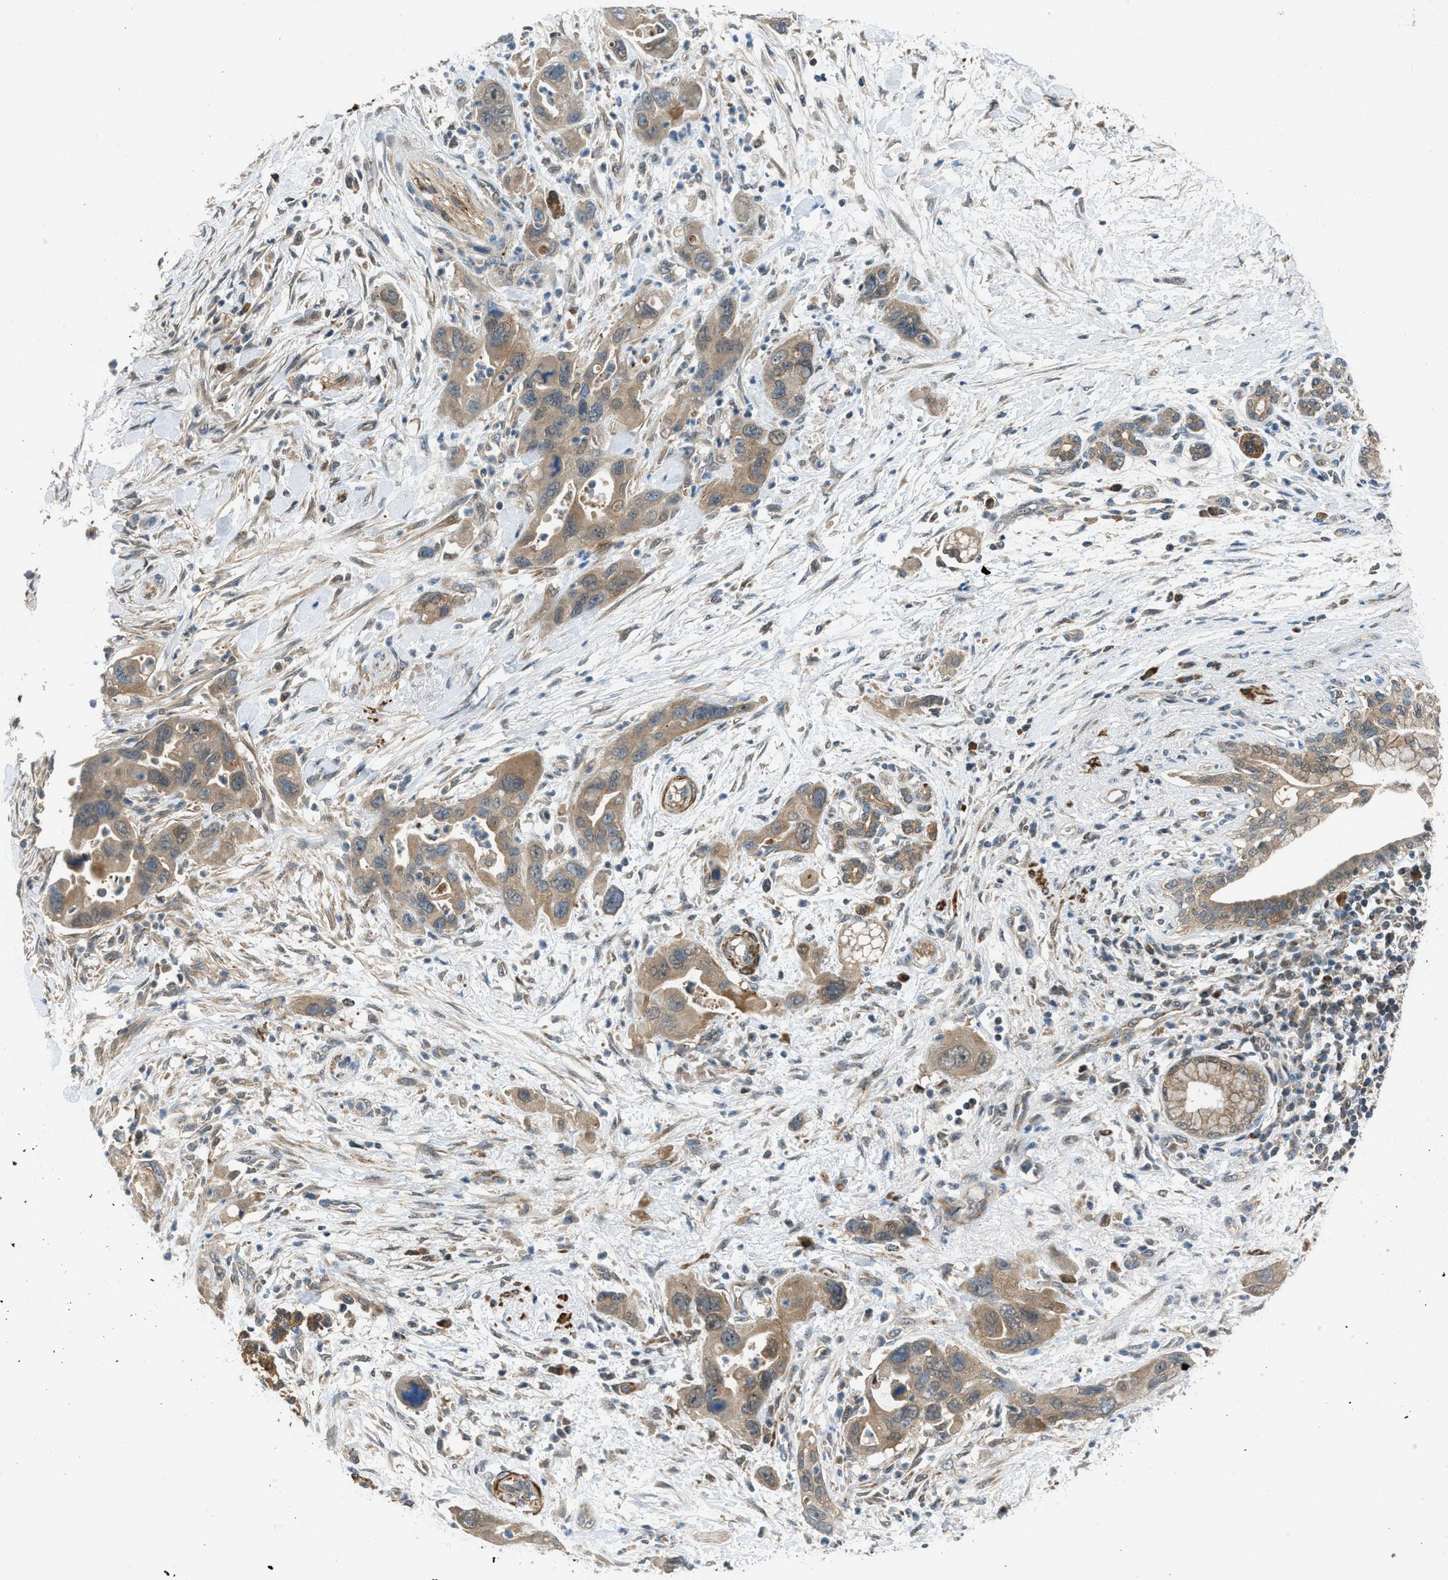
{"staining": {"intensity": "moderate", "quantity": ">75%", "location": "cytoplasmic/membranous"}, "tissue": "pancreatic cancer", "cell_type": "Tumor cells", "image_type": "cancer", "snomed": [{"axis": "morphology", "description": "Normal tissue, NOS"}, {"axis": "morphology", "description": "Adenocarcinoma, NOS"}, {"axis": "topography", "description": "Pancreas"}], "caption": "A photomicrograph of pancreatic cancer stained for a protein shows moderate cytoplasmic/membranous brown staining in tumor cells. (Stains: DAB in brown, nuclei in blue, Microscopy: brightfield microscopy at high magnification).", "gene": "SESN2", "patient": {"sex": "female", "age": 71}}